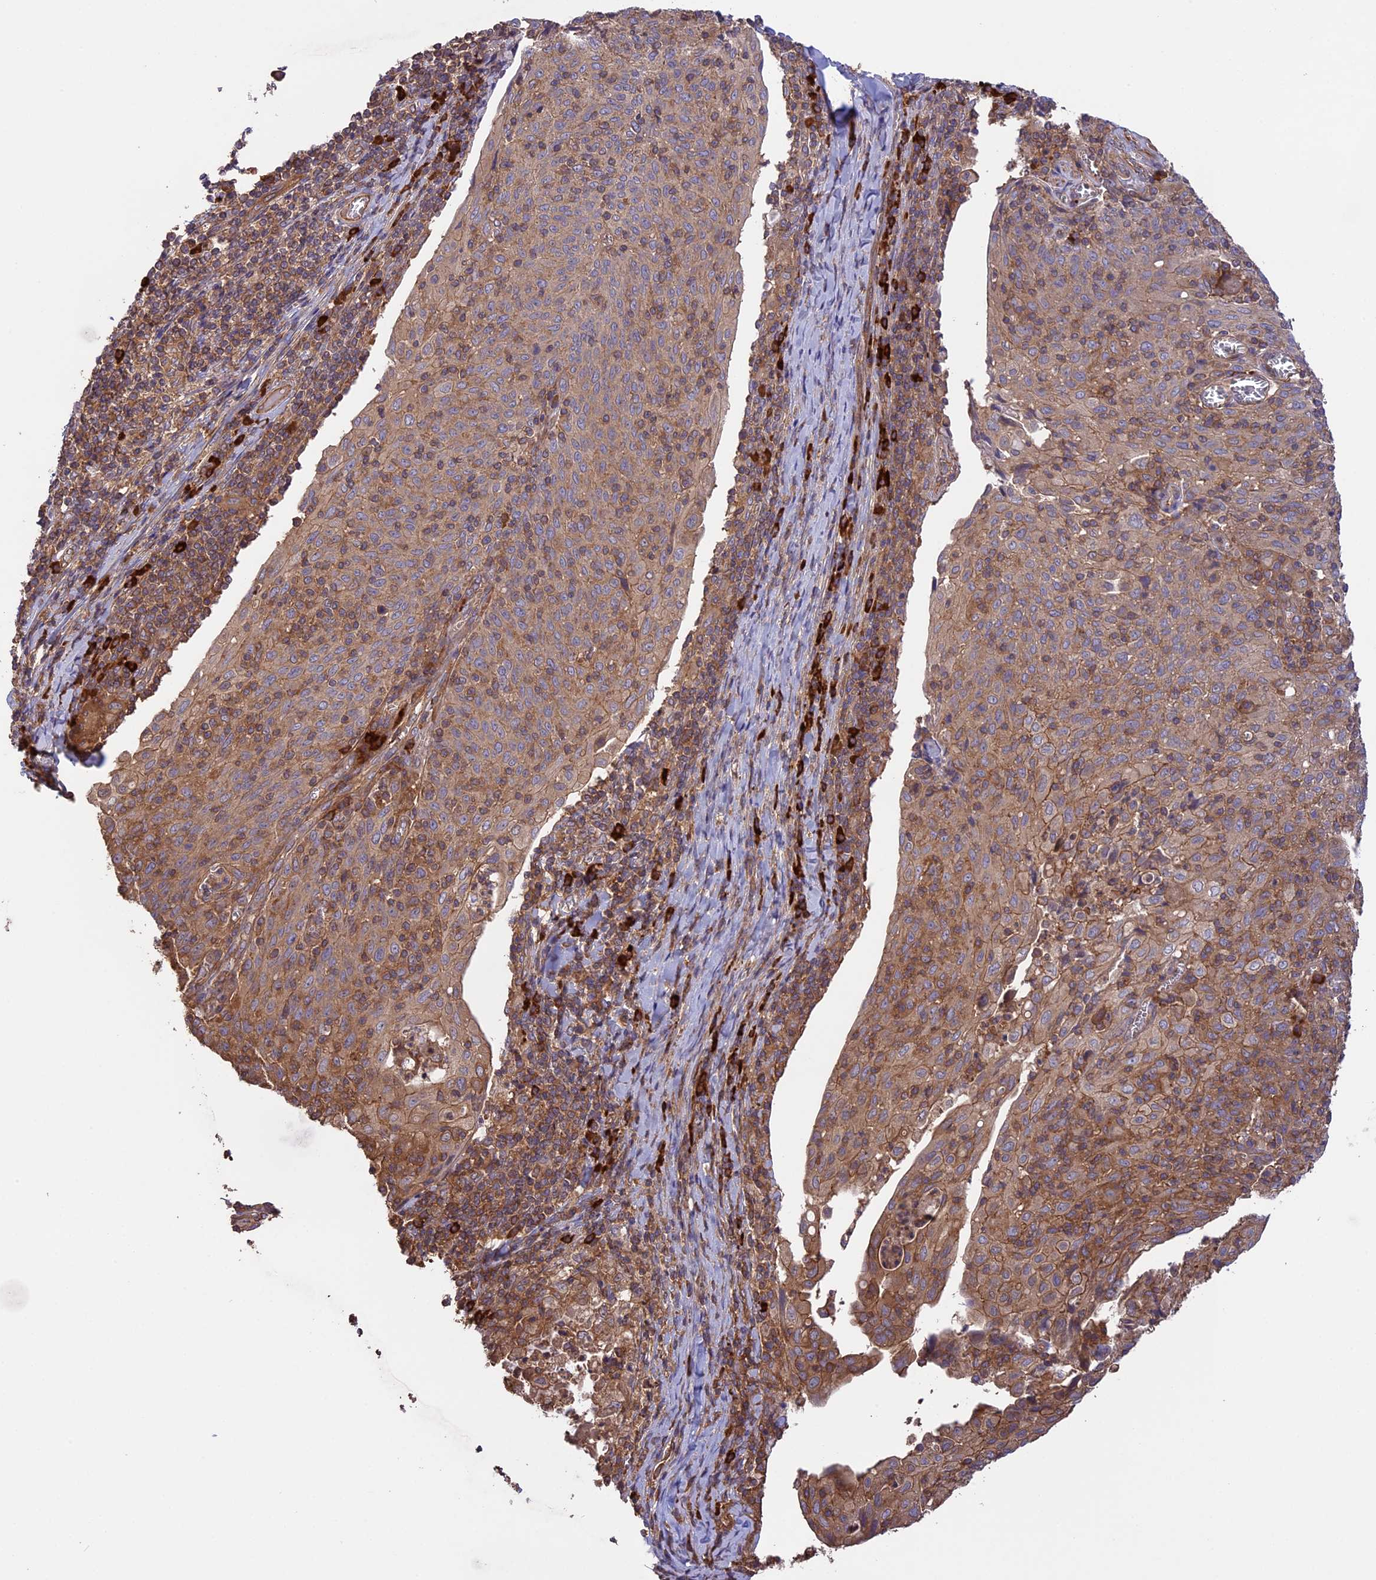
{"staining": {"intensity": "moderate", "quantity": "25%-75%", "location": "cytoplasmic/membranous"}, "tissue": "cervical cancer", "cell_type": "Tumor cells", "image_type": "cancer", "snomed": [{"axis": "morphology", "description": "Squamous cell carcinoma, NOS"}, {"axis": "topography", "description": "Cervix"}], "caption": "Cervical cancer (squamous cell carcinoma) was stained to show a protein in brown. There is medium levels of moderate cytoplasmic/membranous positivity in approximately 25%-75% of tumor cells.", "gene": "GAS8", "patient": {"sex": "female", "age": 52}}